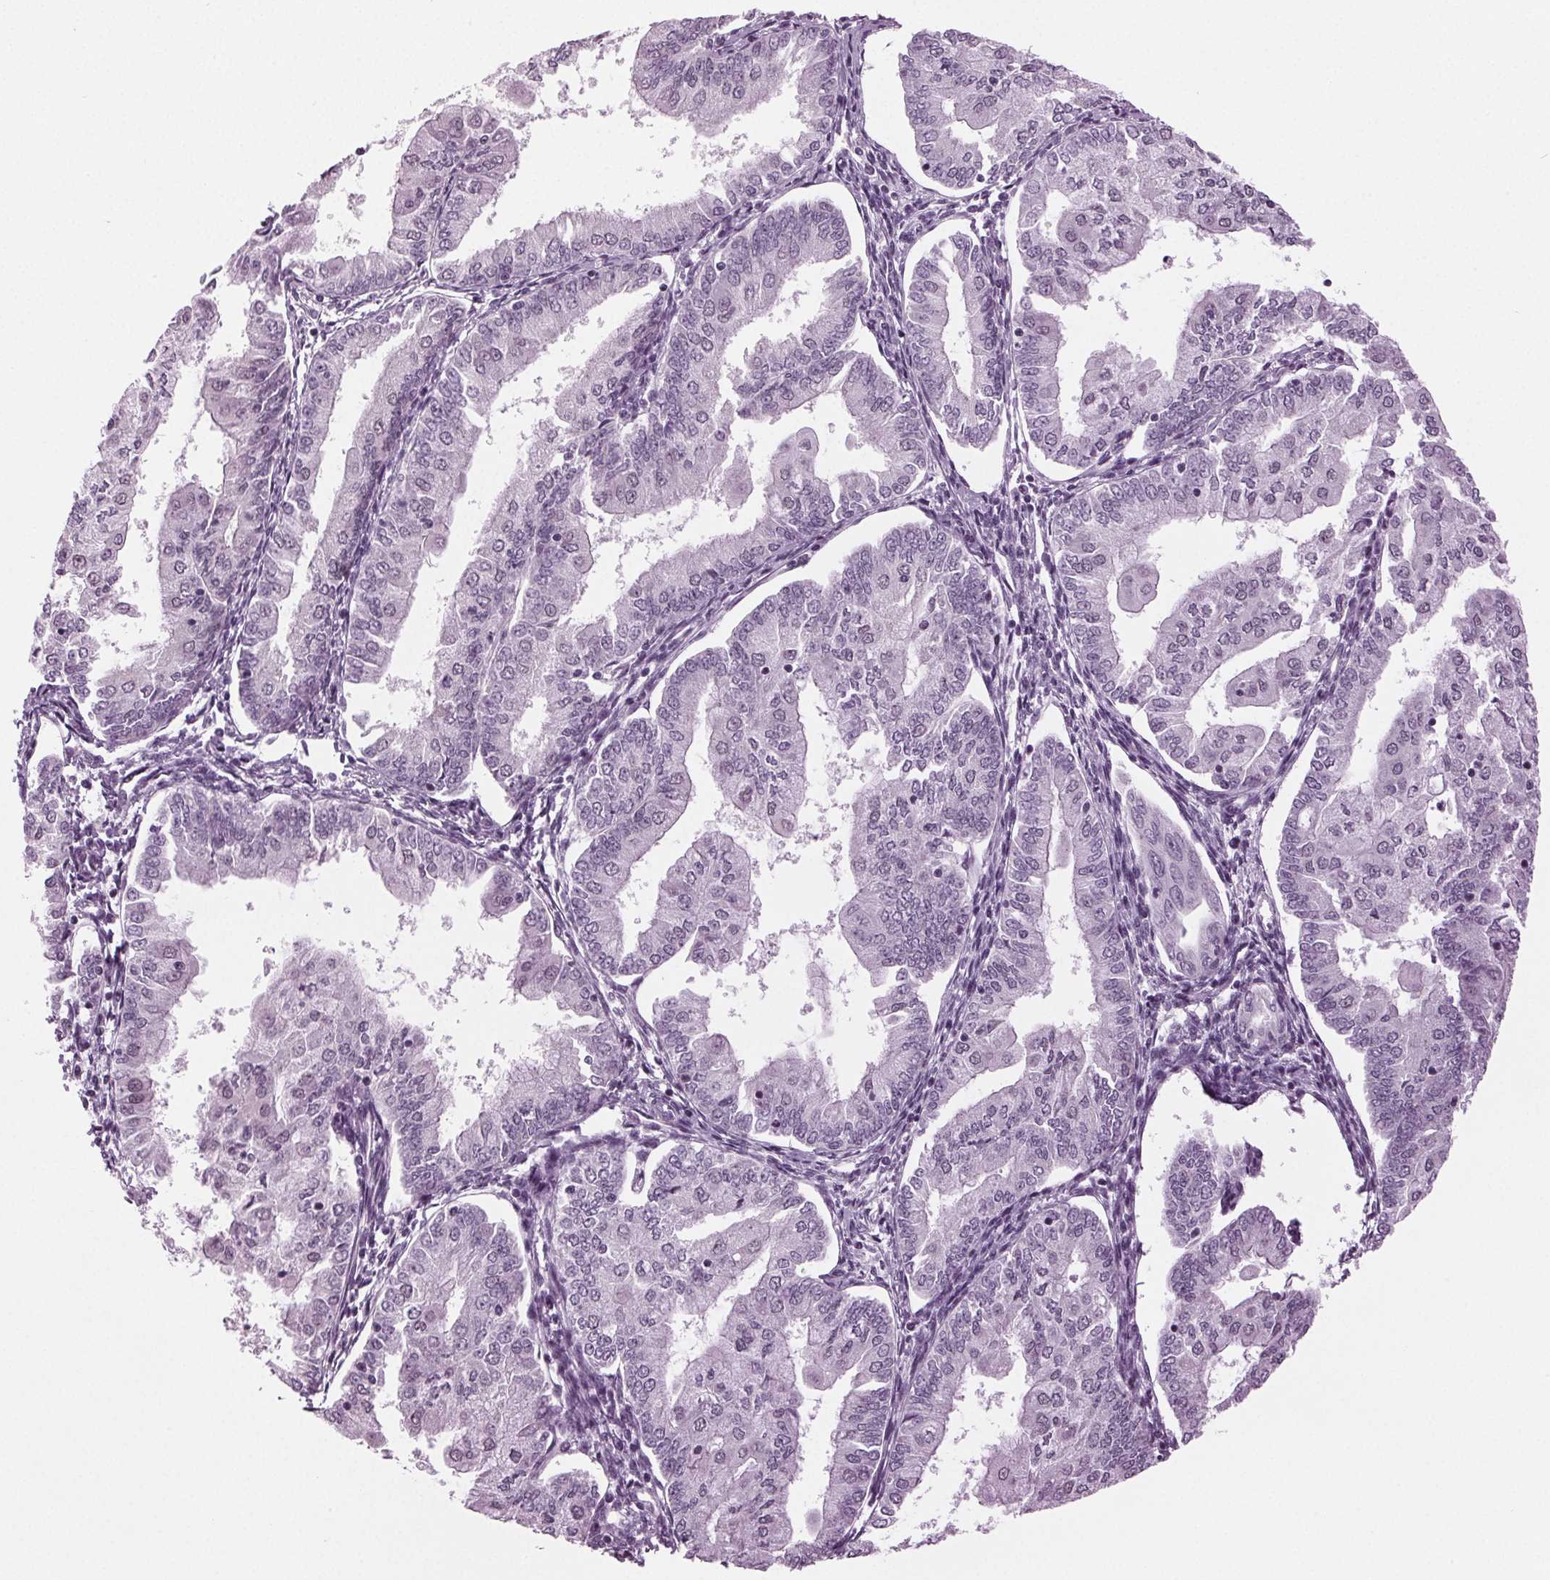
{"staining": {"intensity": "negative", "quantity": "none", "location": "none"}, "tissue": "endometrial cancer", "cell_type": "Tumor cells", "image_type": "cancer", "snomed": [{"axis": "morphology", "description": "Adenocarcinoma, NOS"}, {"axis": "topography", "description": "Endometrium"}], "caption": "IHC of endometrial cancer (adenocarcinoma) shows no expression in tumor cells. (Brightfield microscopy of DAB (3,3'-diaminobenzidine) immunohistochemistry (IHC) at high magnification).", "gene": "DNAH12", "patient": {"sex": "female", "age": 55}}